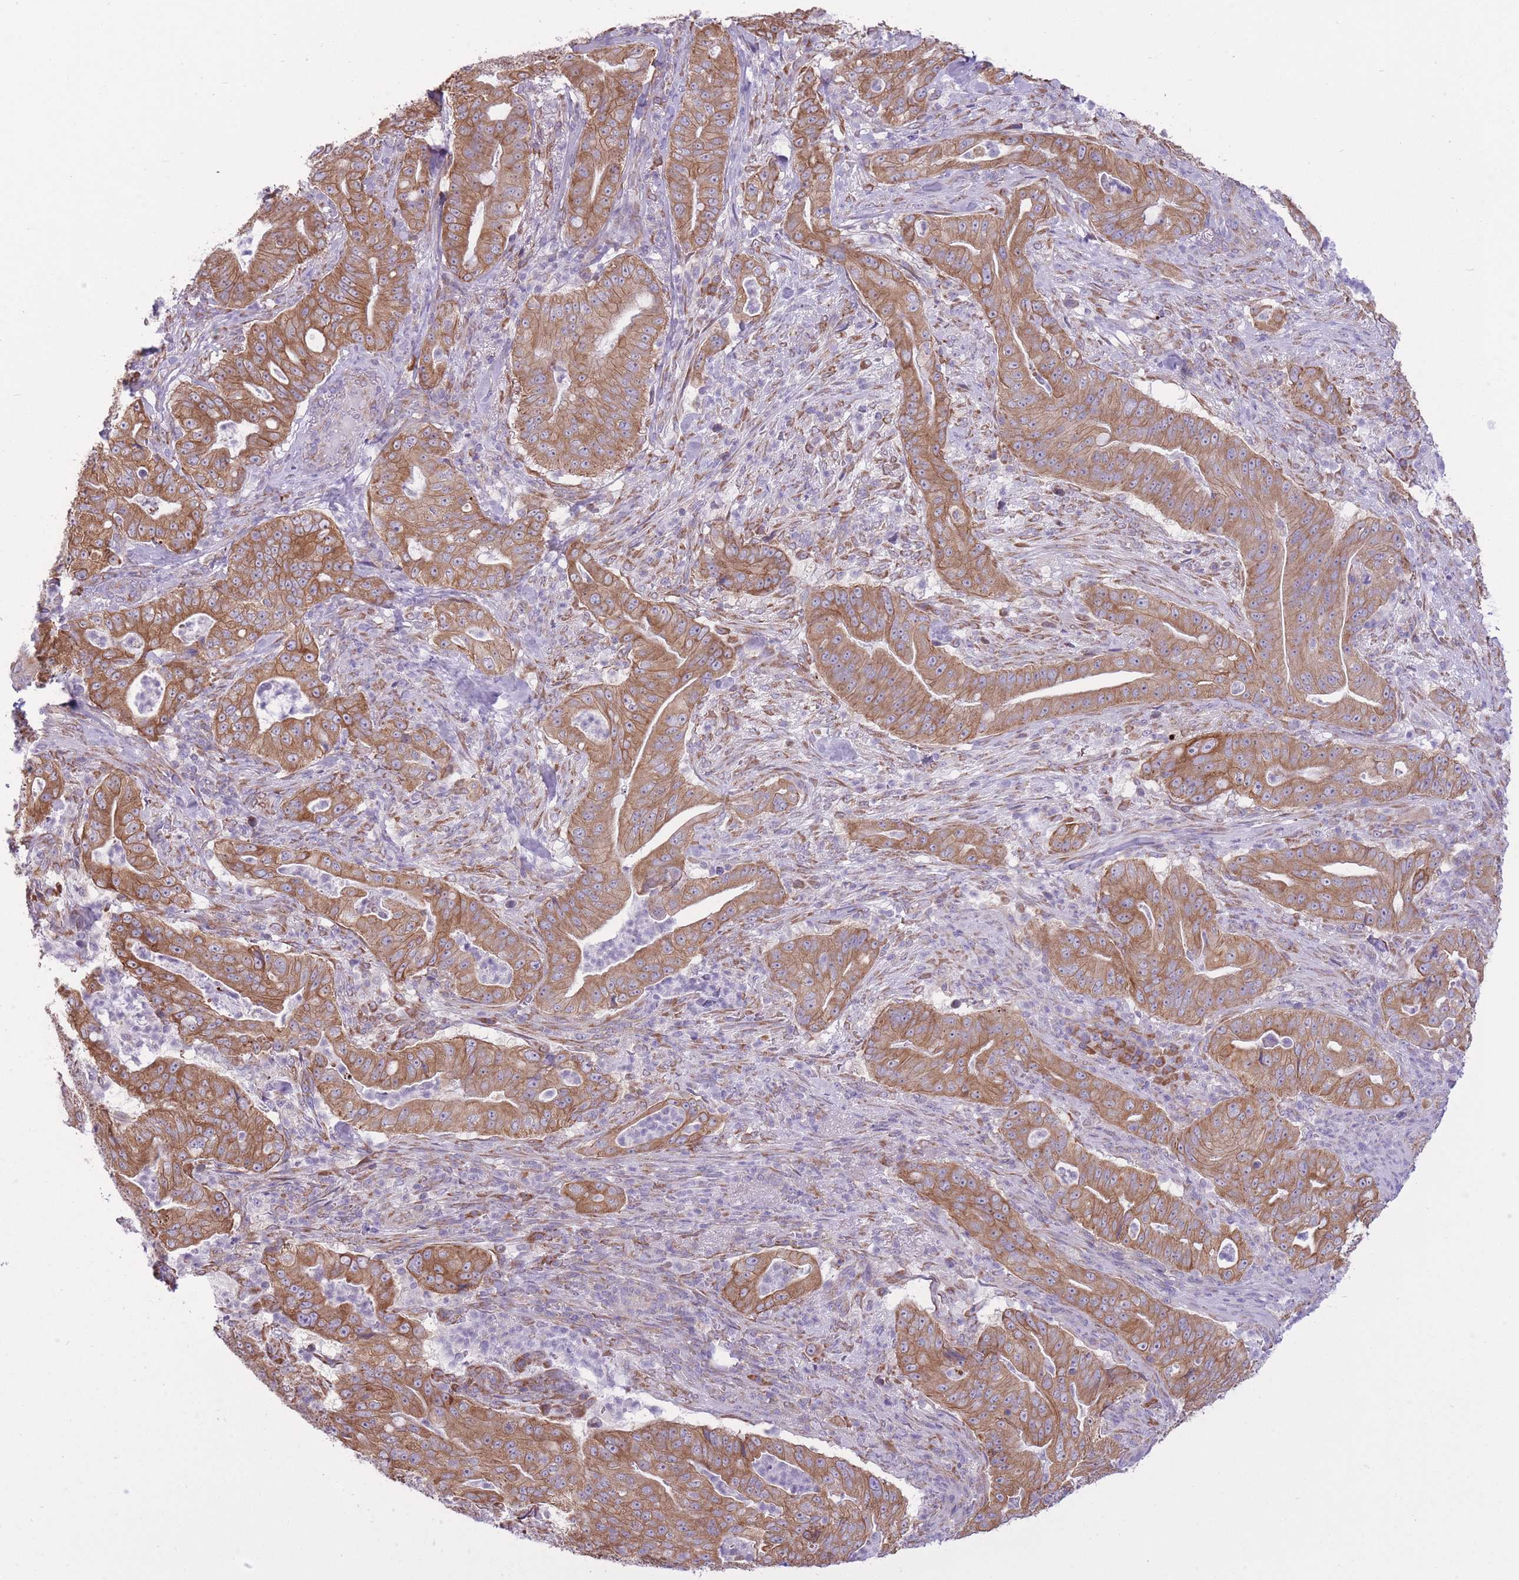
{"staining": {"intensity": "moderate", "quantity": ">75%", "location": "cytoplasmic/membranous"}, "tissue": "pancreatic cancer", "cell_type": "Tumor cells", "image_type": "cancer", "snomed": [{"axis": "morphology", "description": "Adenocarcinoma, NOS"}, {"axis": "topography", "description": "Pancreas"}], "caption": "The micrograph reveals immunohistochemical staining of pancreatic cancer (adenocarcinoma). There is moderate cytoplasmic/membranous expression is appreciated in approximately >75% of tumor cells.", "gene": "ZNF501", "patient": {"sex": "male", "age": 71}}